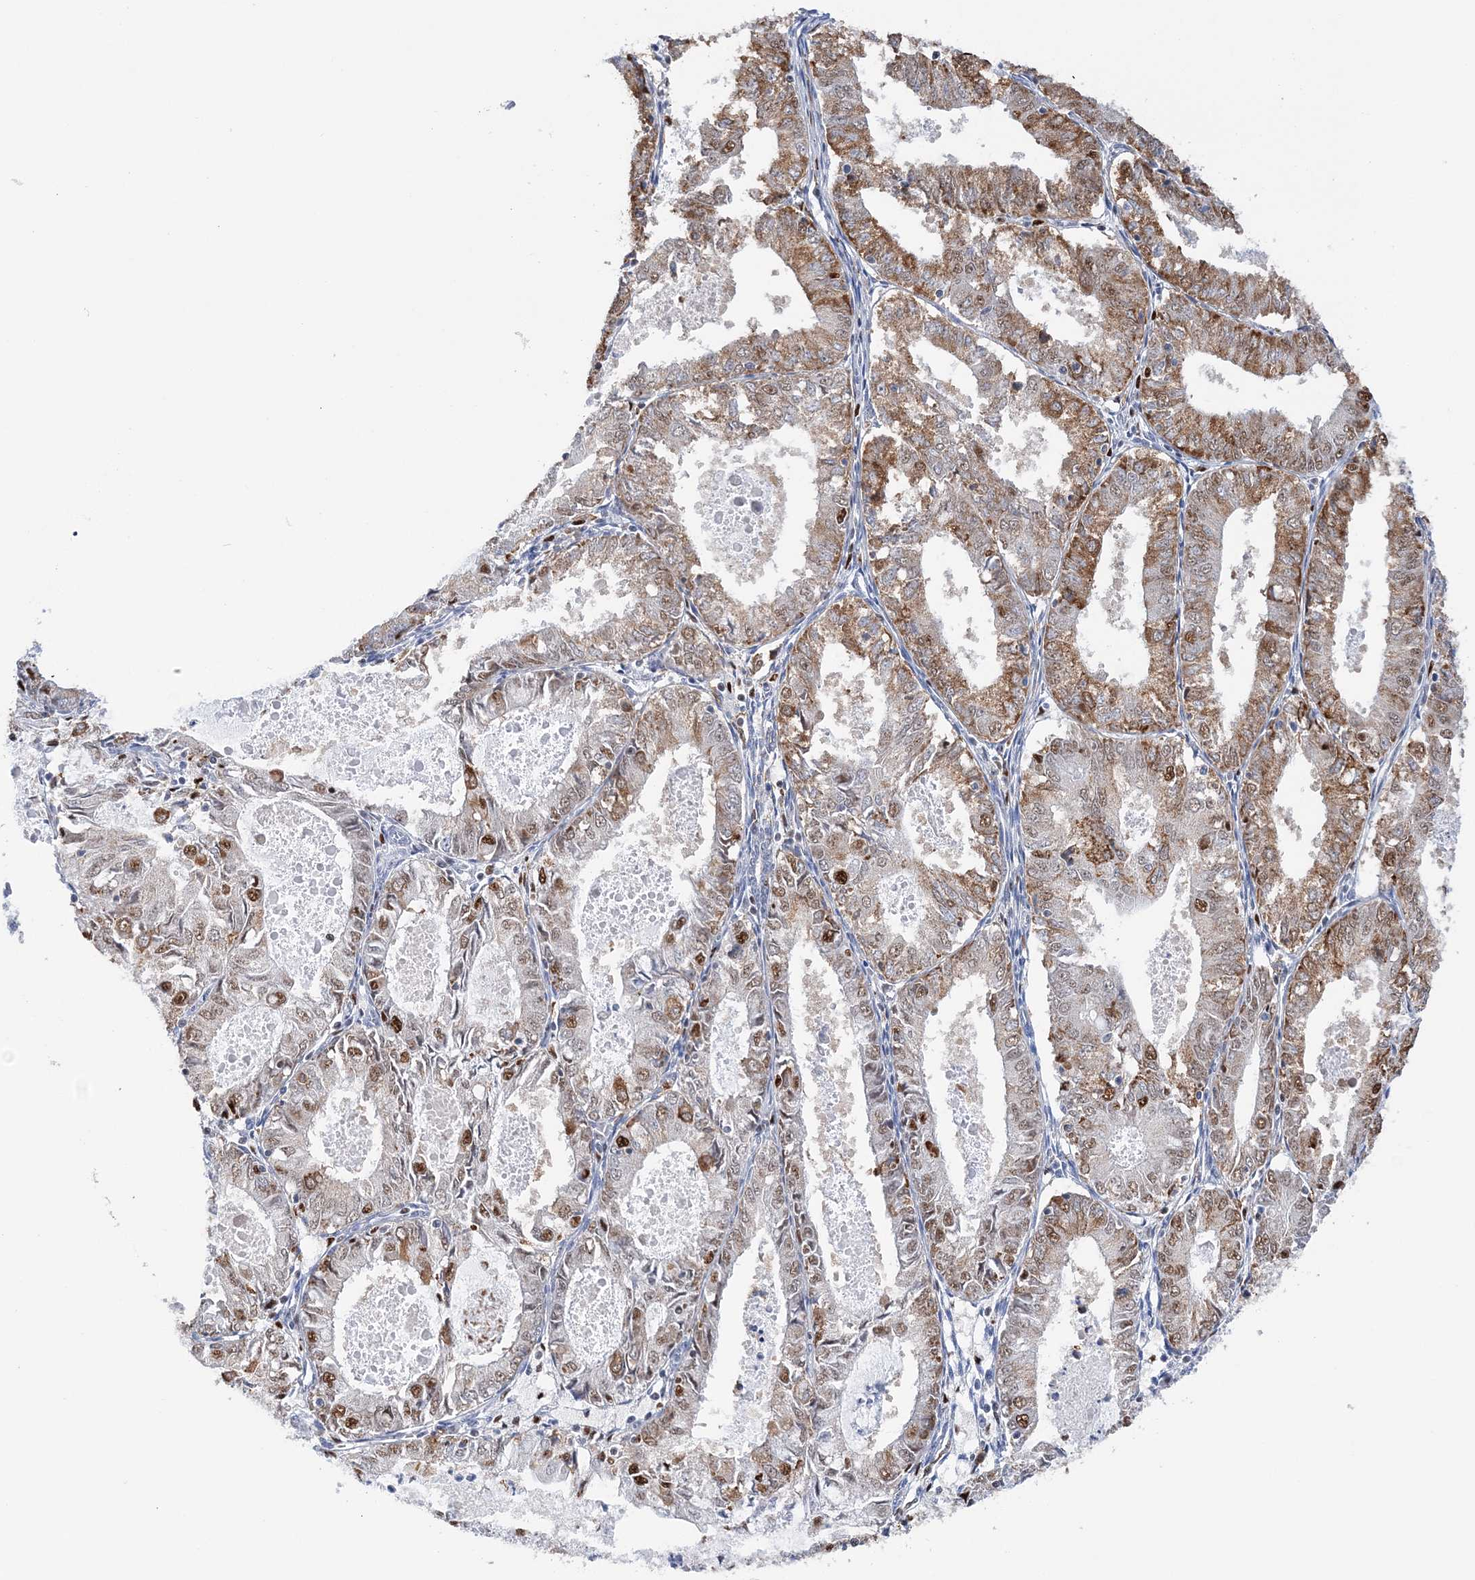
{"staining": {"intensity": "moderate", "quantity": ">75%", "location": "cytoplasmic/membranous,nuclear"}, "tissue": "endometrial cancer", "cell_type": "Tumor cells", "image_type": "cancer", "snomed": [{"axis": "morphology", "description": "Adenocarcinoma, NOS"}, {"axis": "topography", "description": "Endometrium"}], "caption": "A medium amount of moderate cytoplasmic/membranous and nuclear positivity is seen in approximately >75% of tumor cells in endometrial adenocarcinoma tissue.", "gene": "NIT2", "patient": {"sex": "female", "age": 57}}